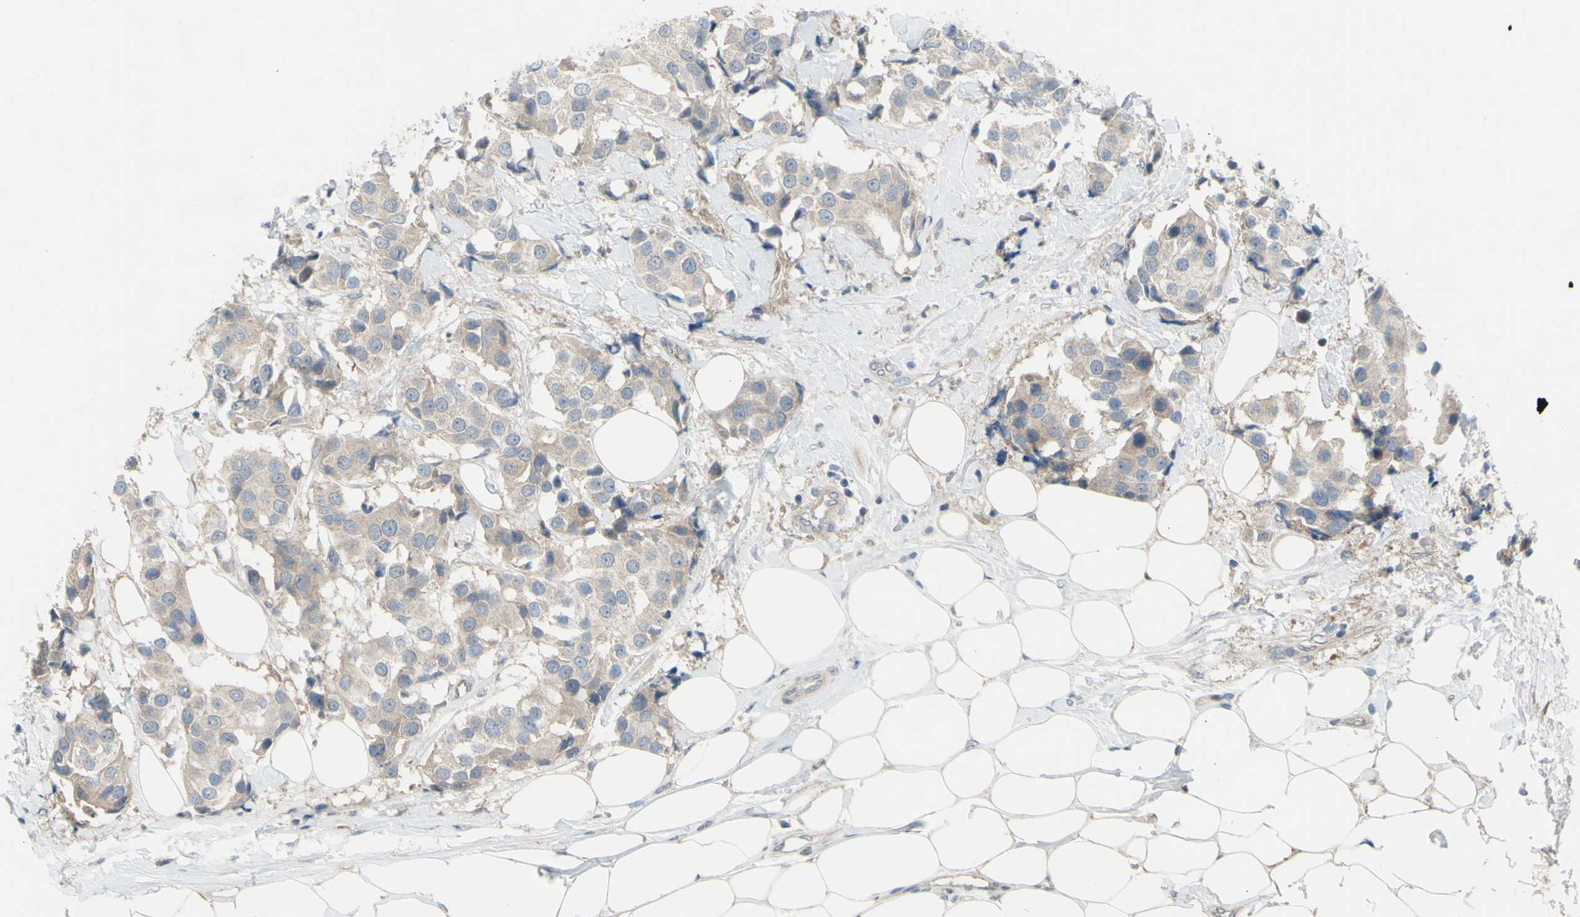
{"staining": {"intensity": "weak", "quantity": ">75%", "location": "cytoplasmic/membranous"}, "tissue": "breast cancer", "cell_type": "Tumor cells", "image_type": "cancer", "snomed": [{"axis": "morphology", "description": "Normal tissue, NOS"}, {"axis": "morphology", "description": "Duct carcinoma"}, {"axis": "topography", "description": "Breast"}], "caption": "Intraductal carcinoma (breast) was stained to show a protein in brown. There is low levels of weak cytoplasmic/membranous expression in approximately >75% of tumor cells.", "gene": "AFP", "patient": {"sex": "female", "age": 39}}